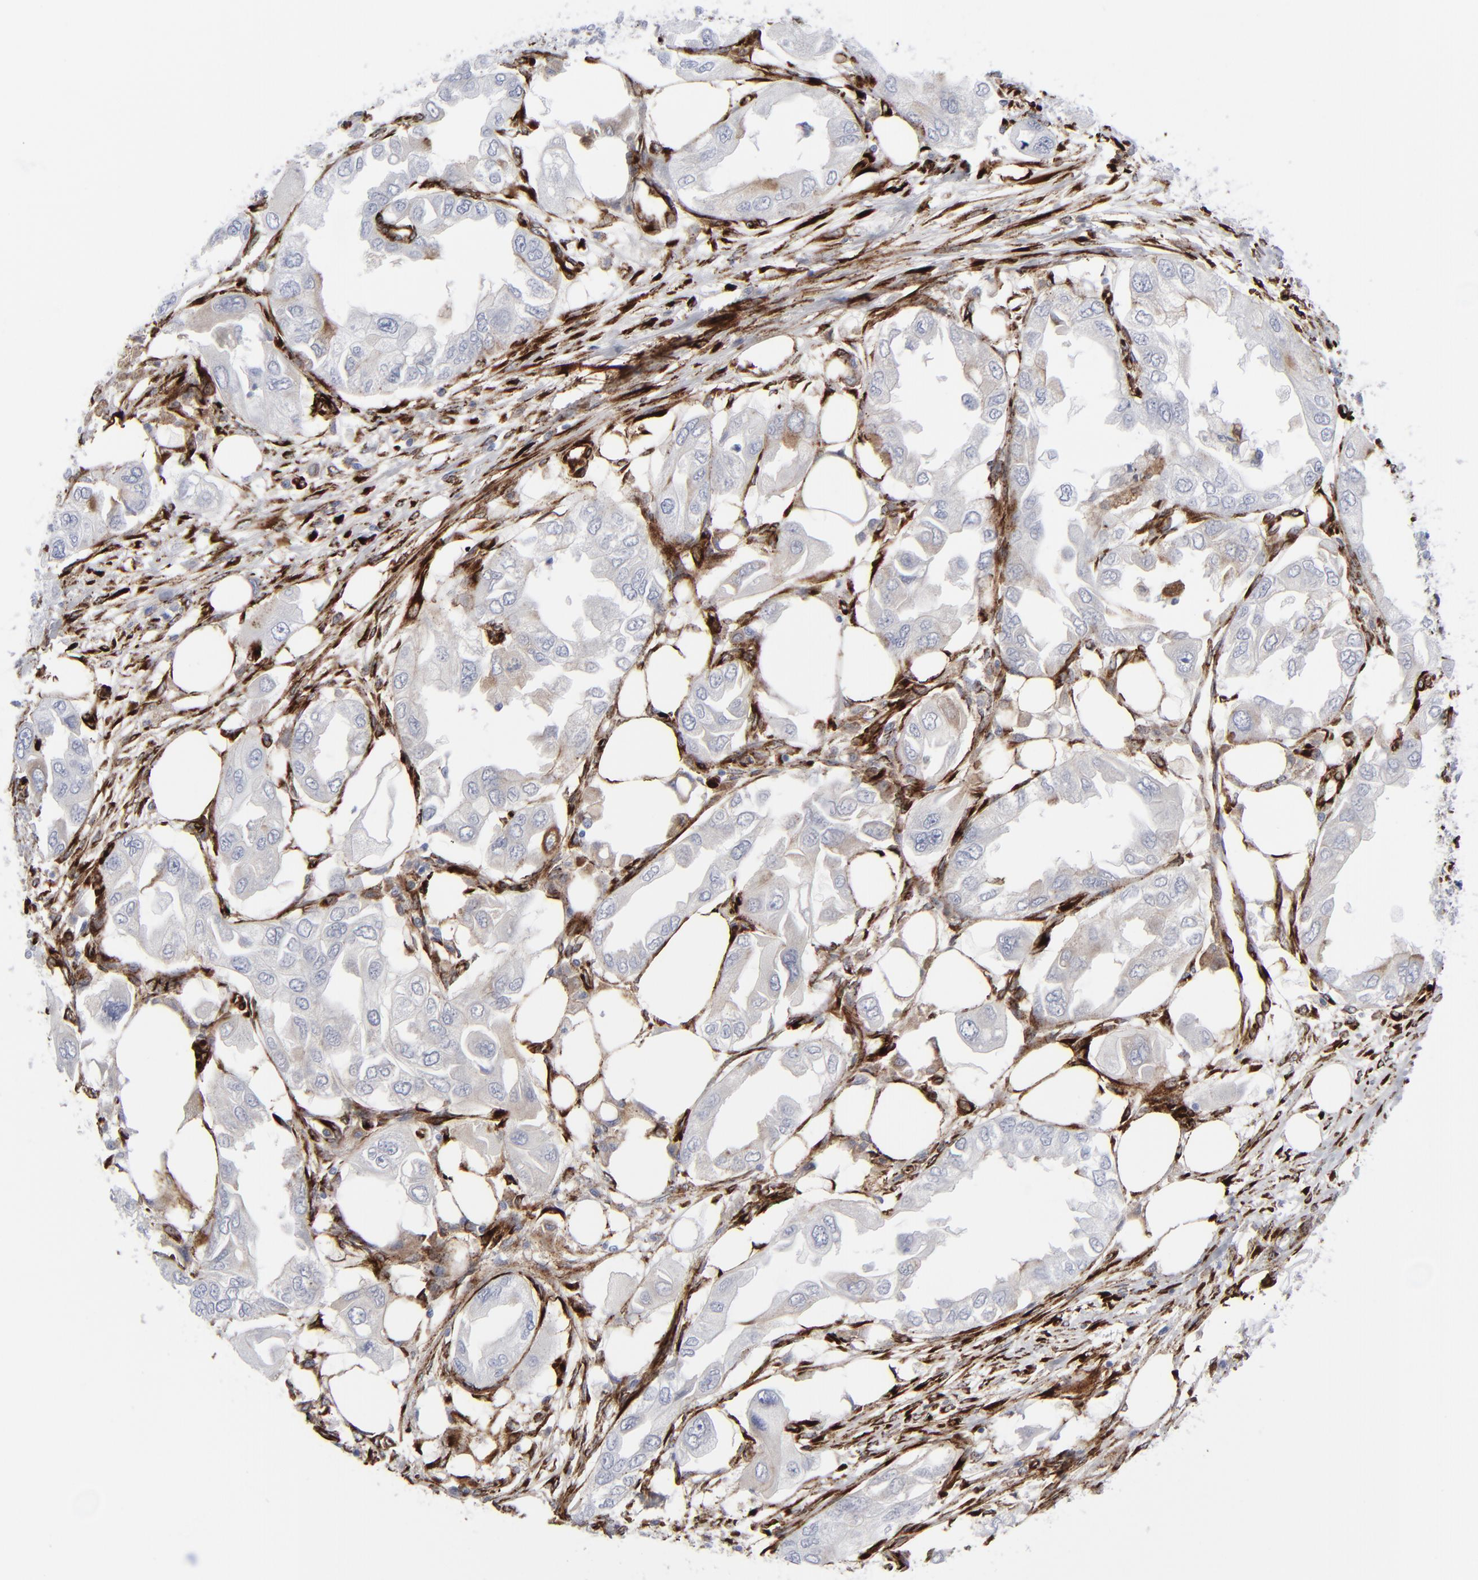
{"staining": {"intensity": "negative", "quantity": "none", "location": "none"}, "tissue": "endometrial cancer", "cell_type": "Tumor cells", "image_type": "cancer", "snomed": [{"axis": "morphology", "description": "Adenocarcinoma, NOS"}, {"axis": "topography", "description": "Endometrium"}], "caption": "Immunohistochemistry (IHC) of human adenocarcinoma (endometrial) demonstrates no expression in tumor cells.", "gene": "SPARC", "patient": {"sex": "female", "age": 67}}